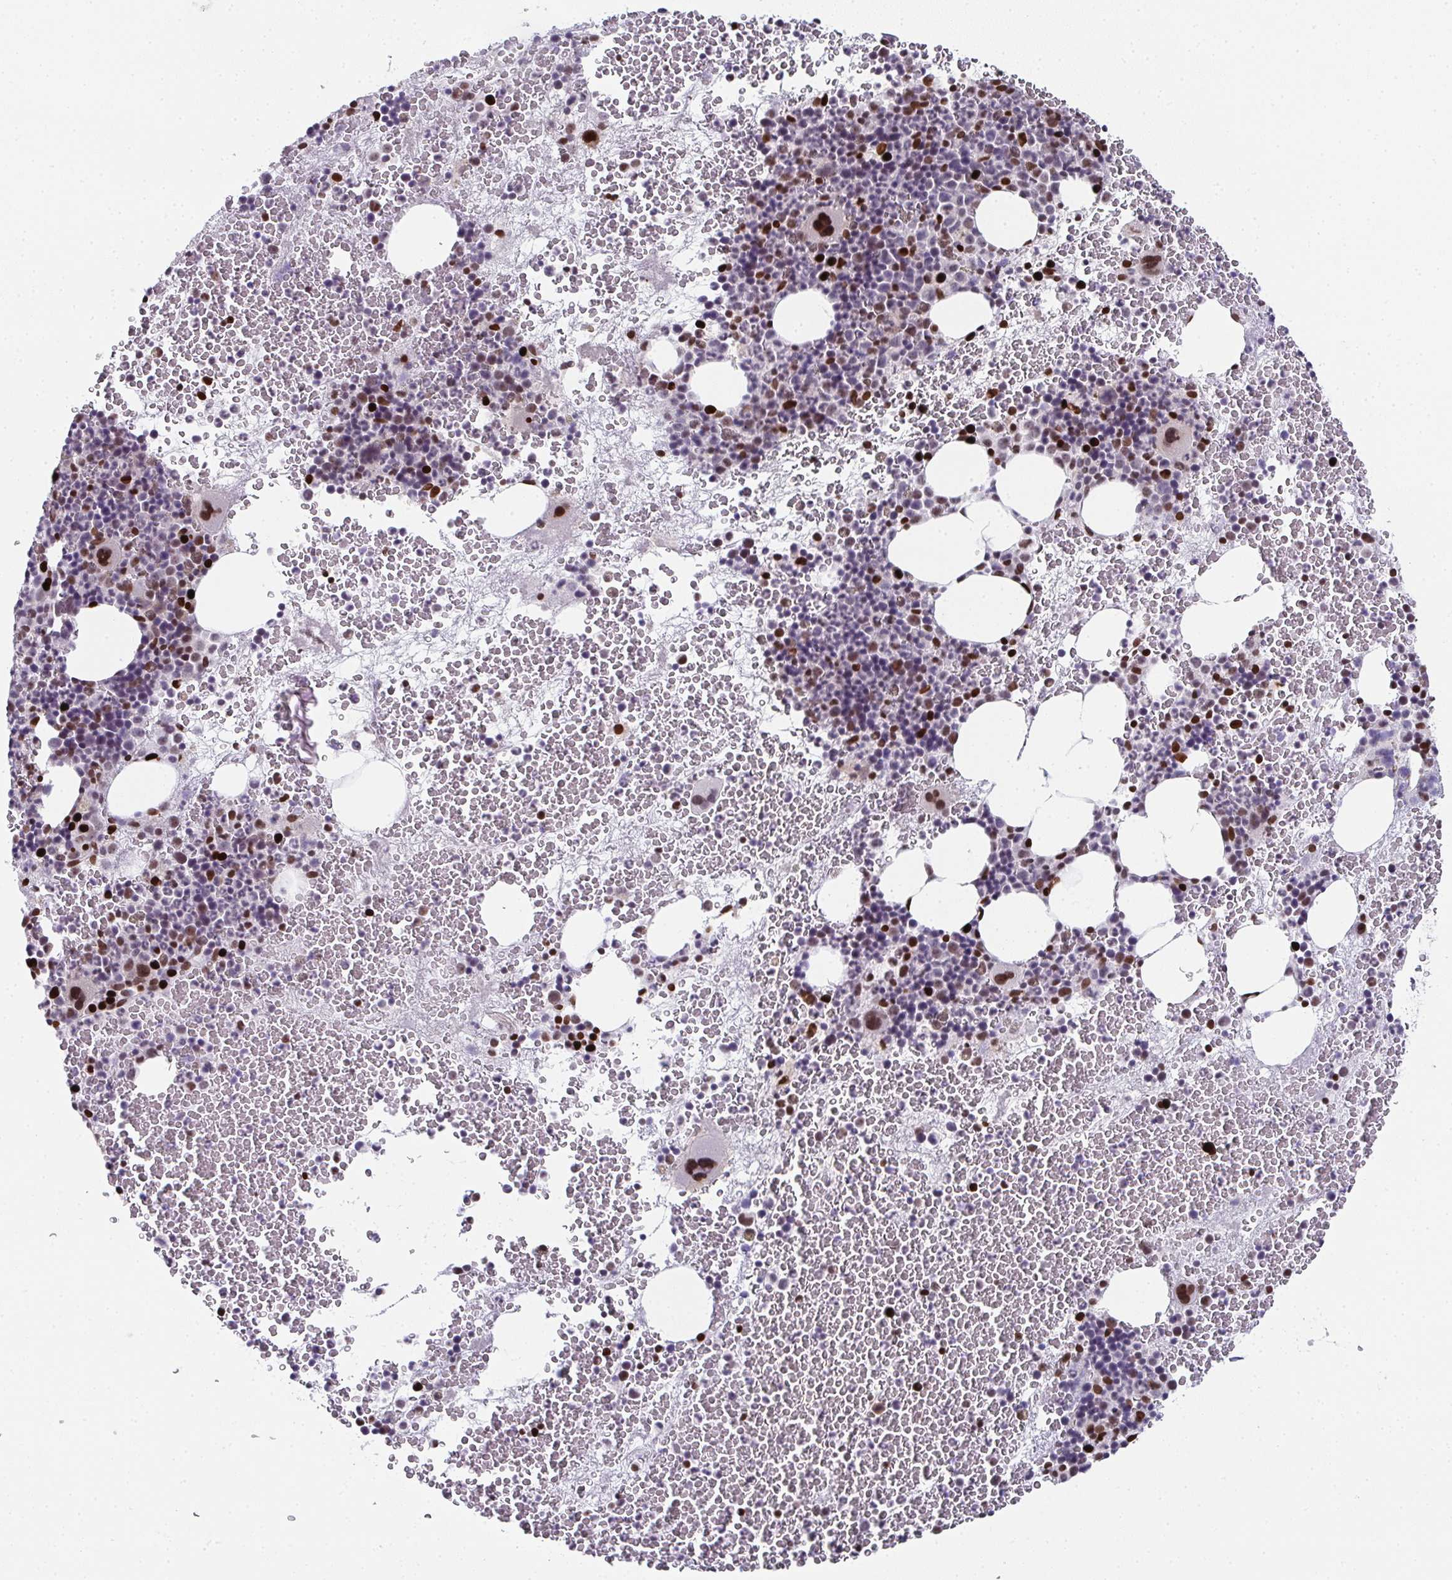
{"staining": {"intensity": "strong", "quantity": "<25%", "location": "nuclear"}, "tissue": "bone marrow", "cell_type": "Hematopoietic cells", "image_type": "normal", "snomed": [{"axis": "morphology", "description": "Normal tissue, NOS"}, {"axis": "topography", "description": "Bone marrow"}], "caption": "Hematopoietic cells display strong nuclear staining in about <25% of cells in normal bone marrow.", "gene": "RB1", "patient": {"sex": "male", "age": 44}}